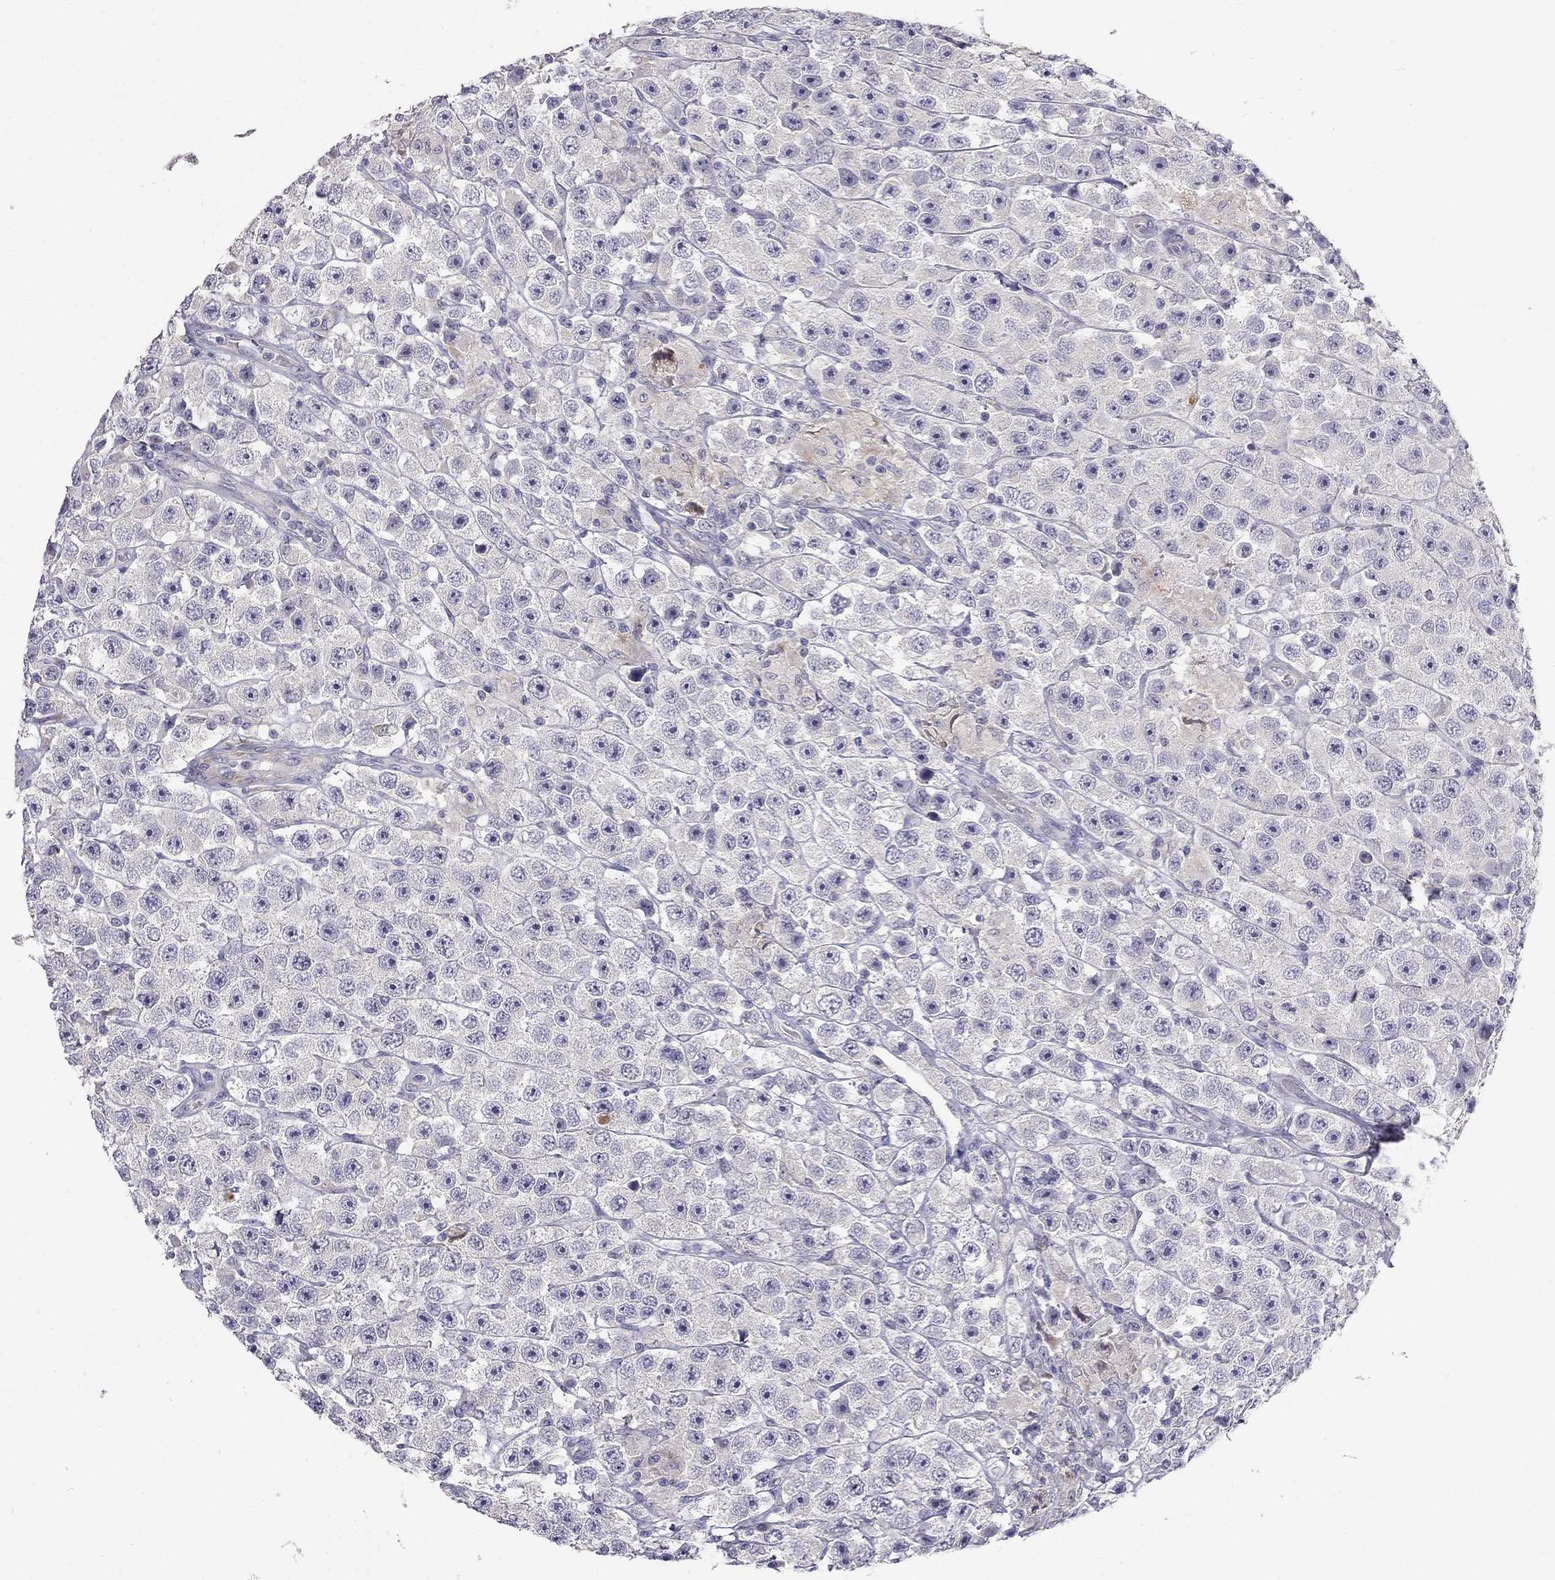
{"staining": {"intensity": "negative", "quantity": "none", "location": "none"}, "tissue": "testis cancer", "cell_type": "Tumor cells", "image_type": "cancer", "snomed": [{"axis": "morphology", "description": "Seminoma, NOS"}, {"axis": "topography", "description": "Testis"}], "caption": "There is no significant staining in tumor cells of testis cancer.", "gene": "C16orf89", "patient": {"sex": "male", "age": 45}}